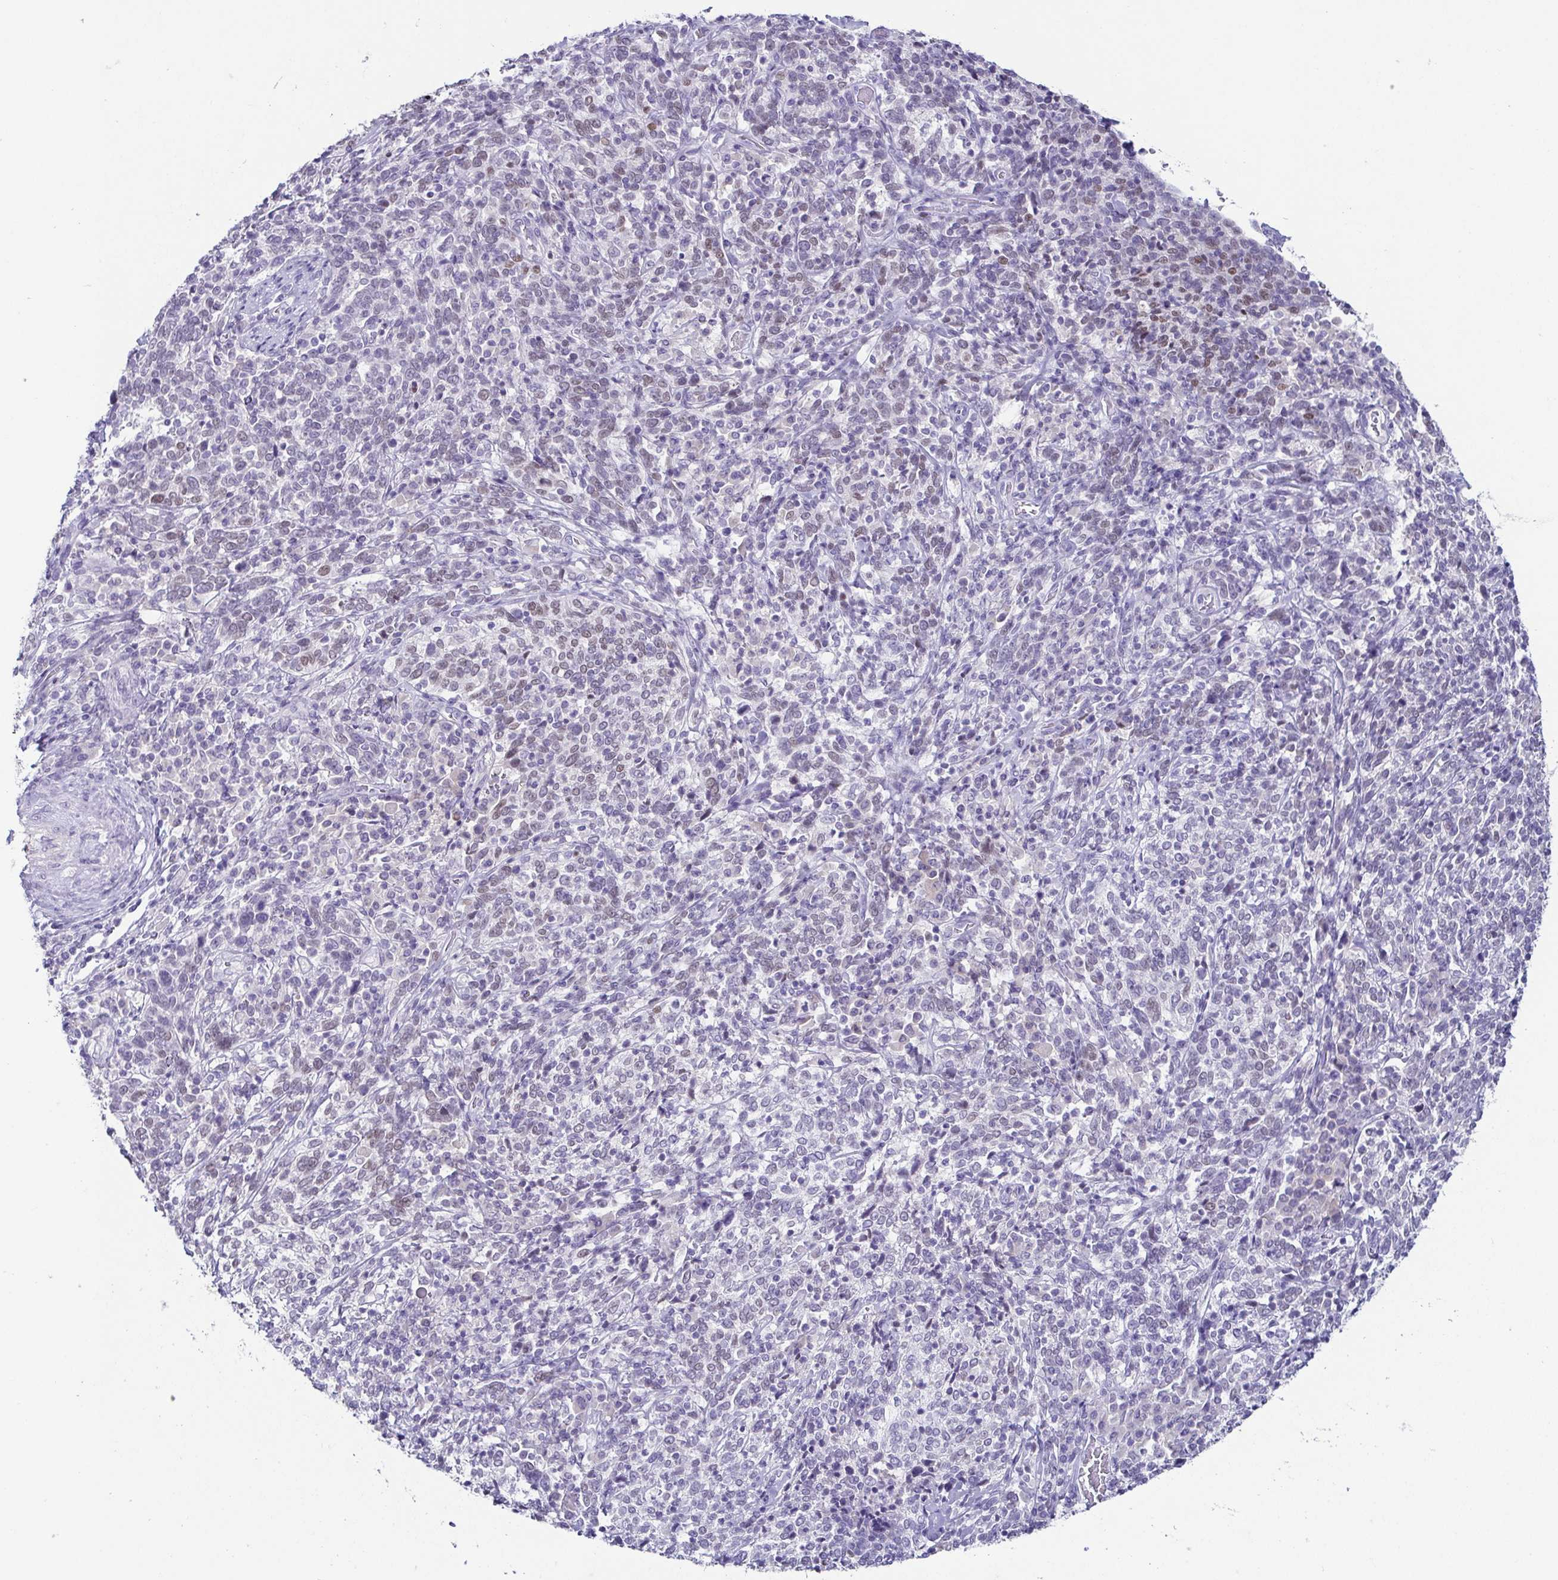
{"staining": {"intensity": "weak", "quantity": "<25%", "location": "nuclear"}, "tissue": "cervical cancer", "cell_type": "Tumor cells", "image_type": "cancer", "snomed": [{"axis": "morphology", "description": "Squamous cell carcinoma, NOS"}, {"axis": "topography", "description": "Cervix"}], "caption": "The histopathology image demonstrates no significant expression in tumor cells of cervical cancer.", "gene": "TP73", "patient": {"sex": "female", "age": 46}}